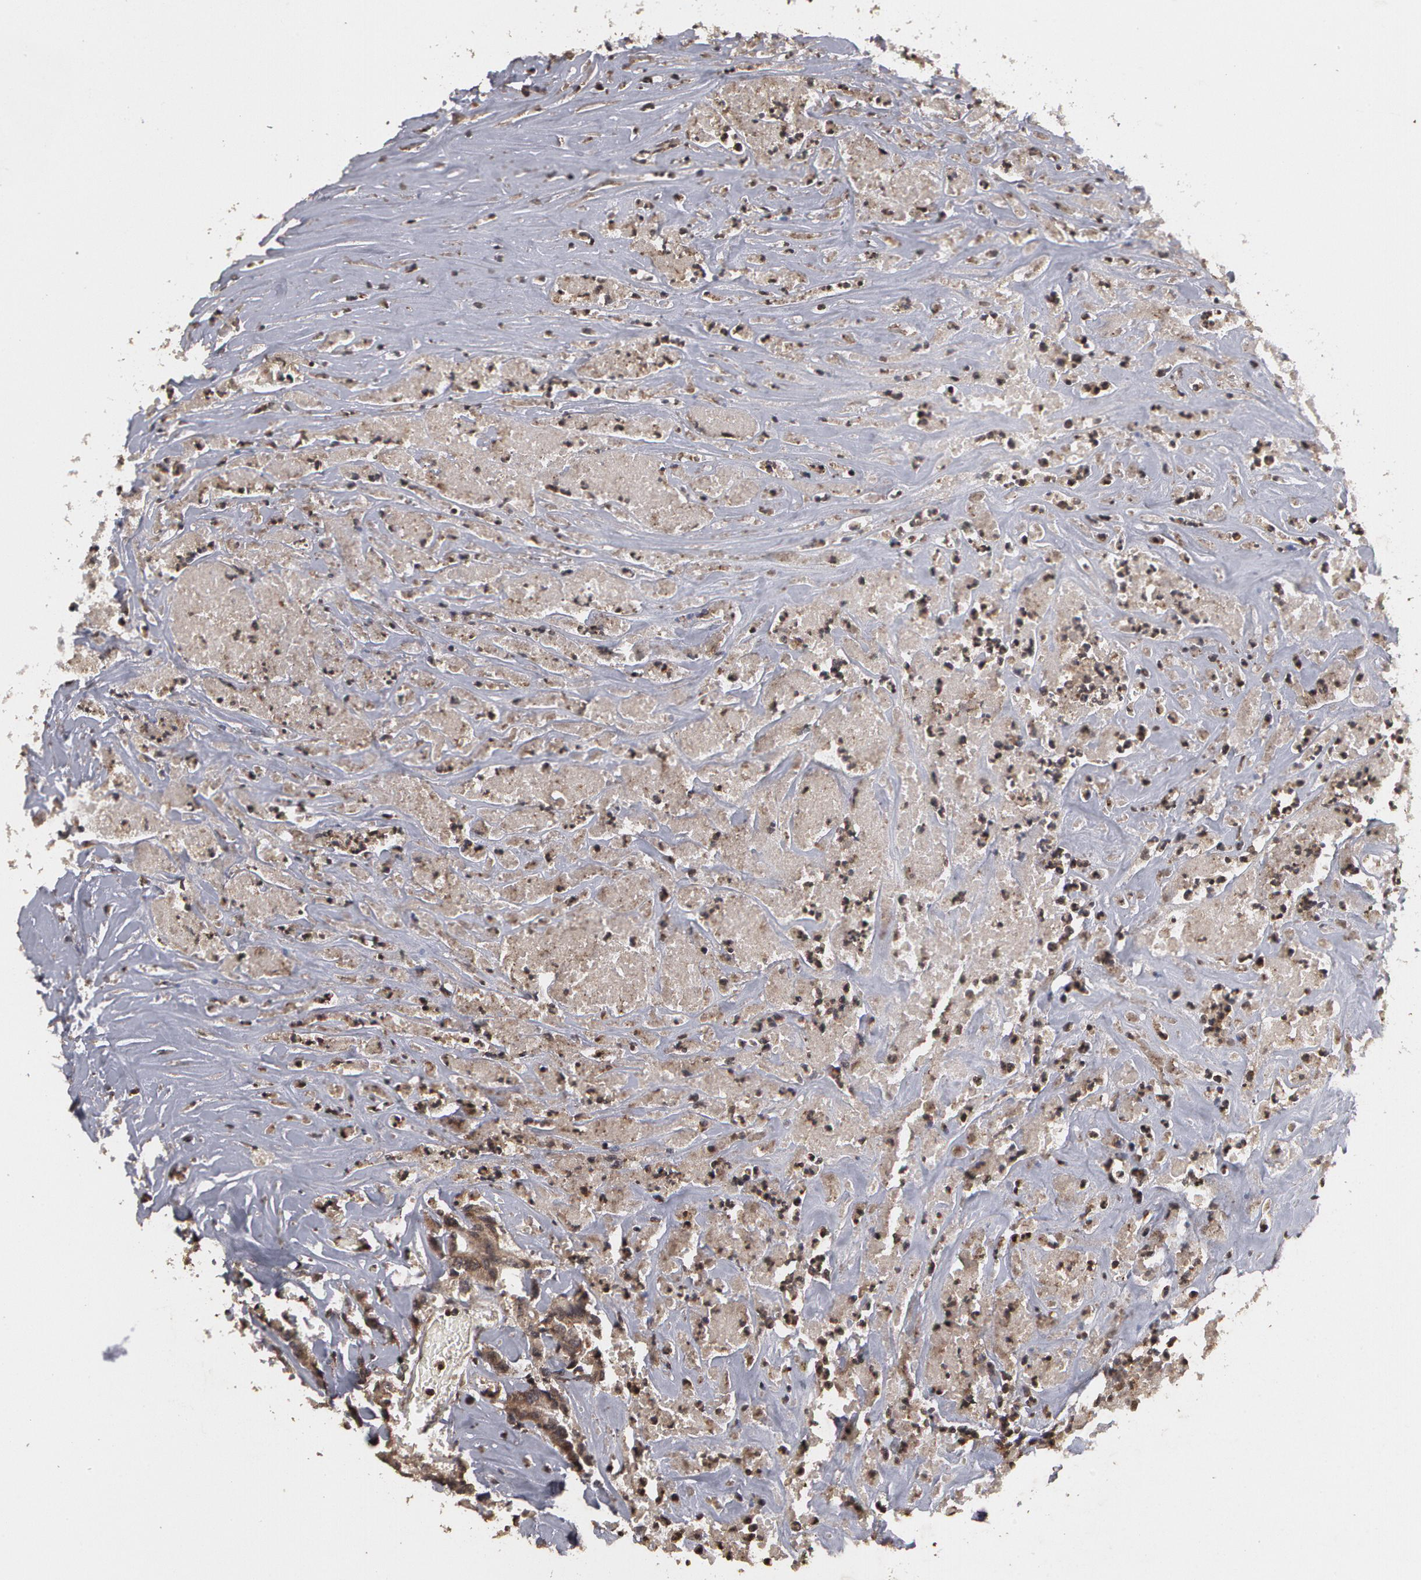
{"staining": {"intensity": "weak", "quantity": ">75%", "location": "cytoplasmic/membranous"}, "tissue": "colorectal cancer", "cell_type": "Tumor cells", "image_type": "cancer", "snomed": [{"axis": "morphology", "description": "Adenocarcinoma, NOS"}, {"axis": "topography", "description": "Colon"}], "caption": "Immunohistochemical staining of colorectal cancer (adenocarcinoma) shows weak cytoplasmic/membranous protein positivity in approximately >75% of tumor cells. The protein of interest is stained brown, and the nuclei are stained in blue (DAB IHC with brightfield microscopy, high magnification).", "gene": "CALR", "patient": {"sex": "female", "age": 70}}